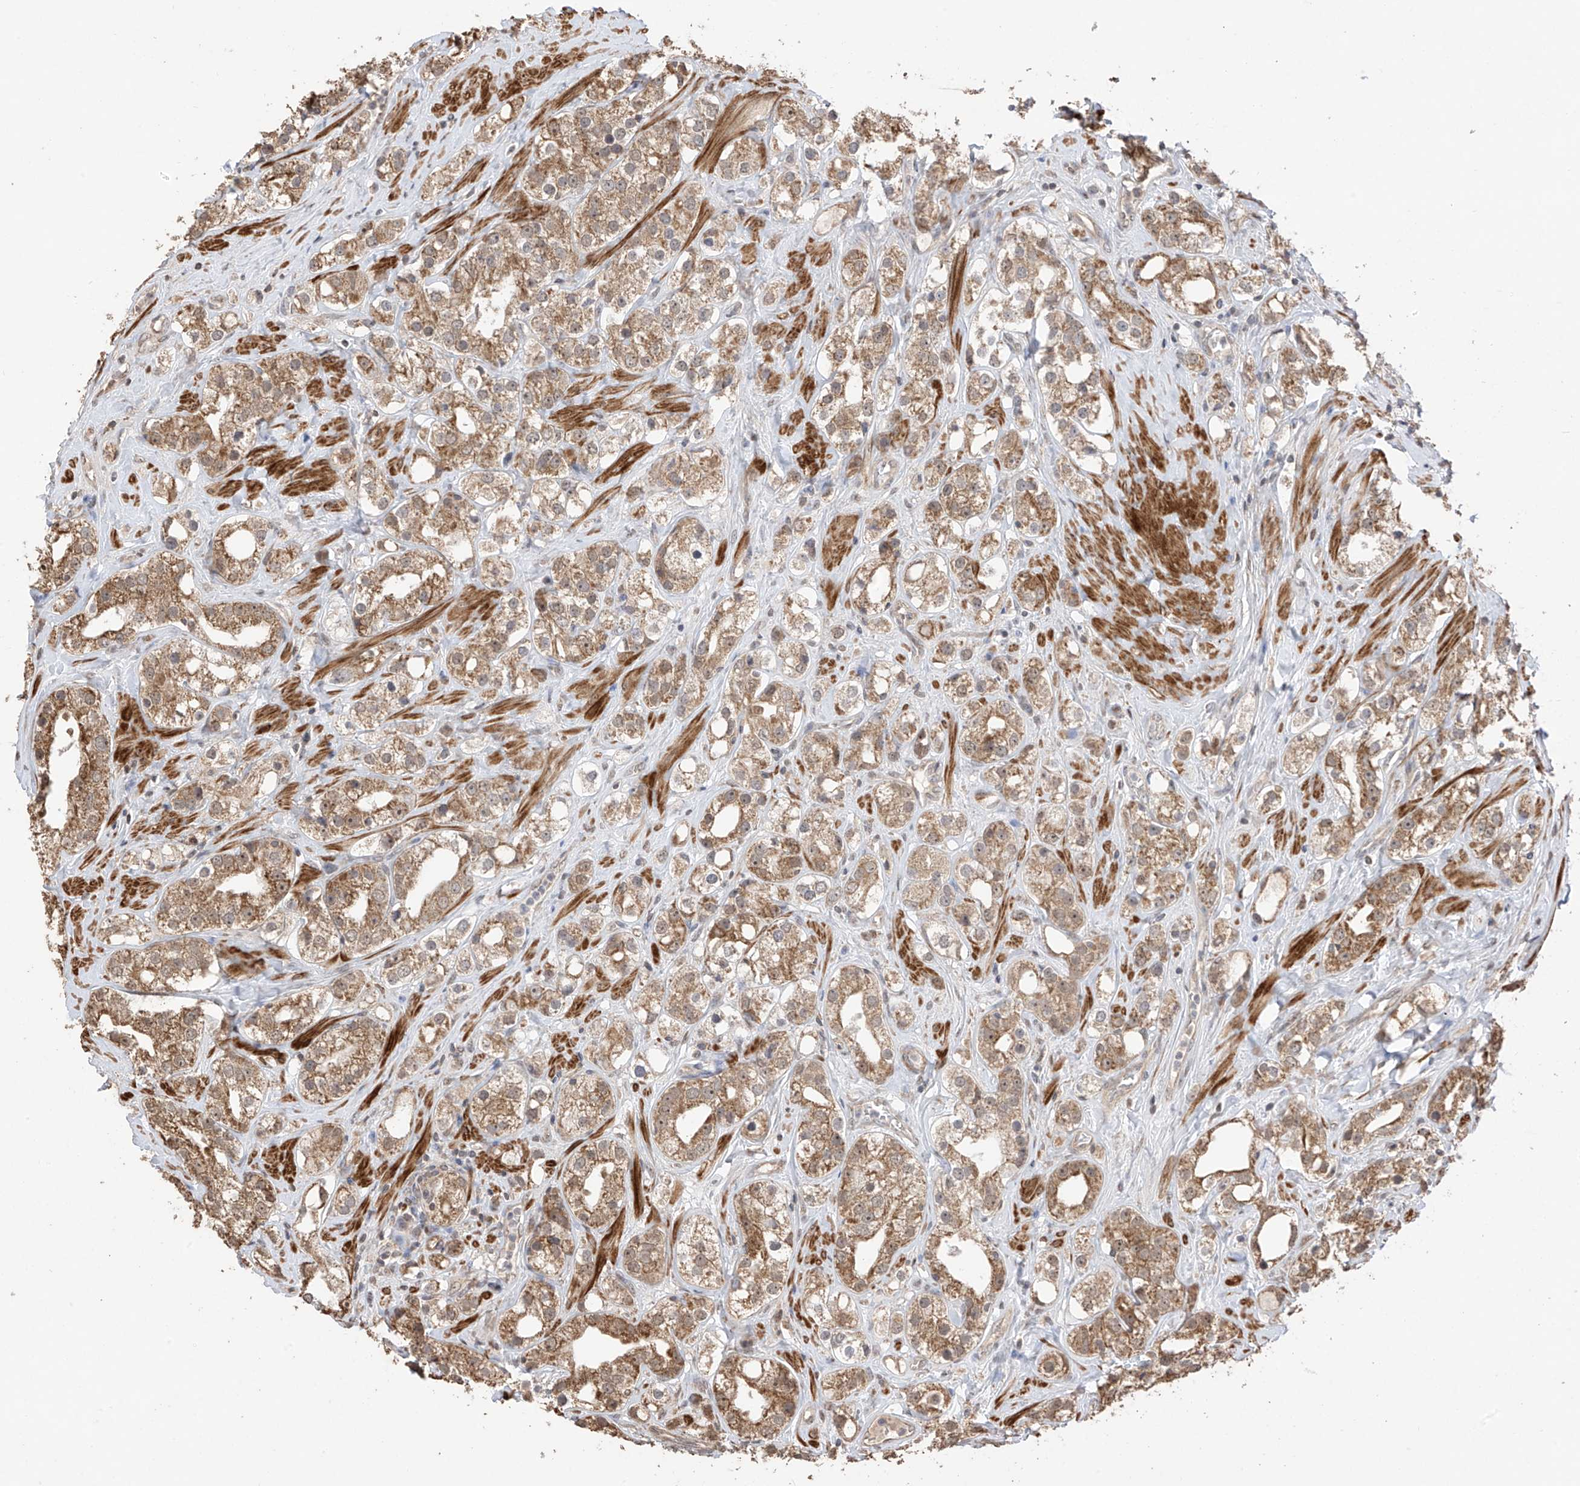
{"staining": {"intensity": "moderate", "quantity": ">75%", "location": "cytoplasmic/membranous"}, "tissue": "prostate cancer", "cell_type": "Tumor cells", "image_type": "cancer", "snomed": [{"axis": "morphology", "description": "Adenocarcinoma, NOS"}, {"axis": "topography", "description": "Prostate"}], "caption": "Immunohistochemical staining of prostate adenocarcinoma reveals moderate cytoplasmic/membranous protein expression in about >75% of tumor cells.", "gene": "LATS1", "patient": {"sex": "male", "age": 79}}